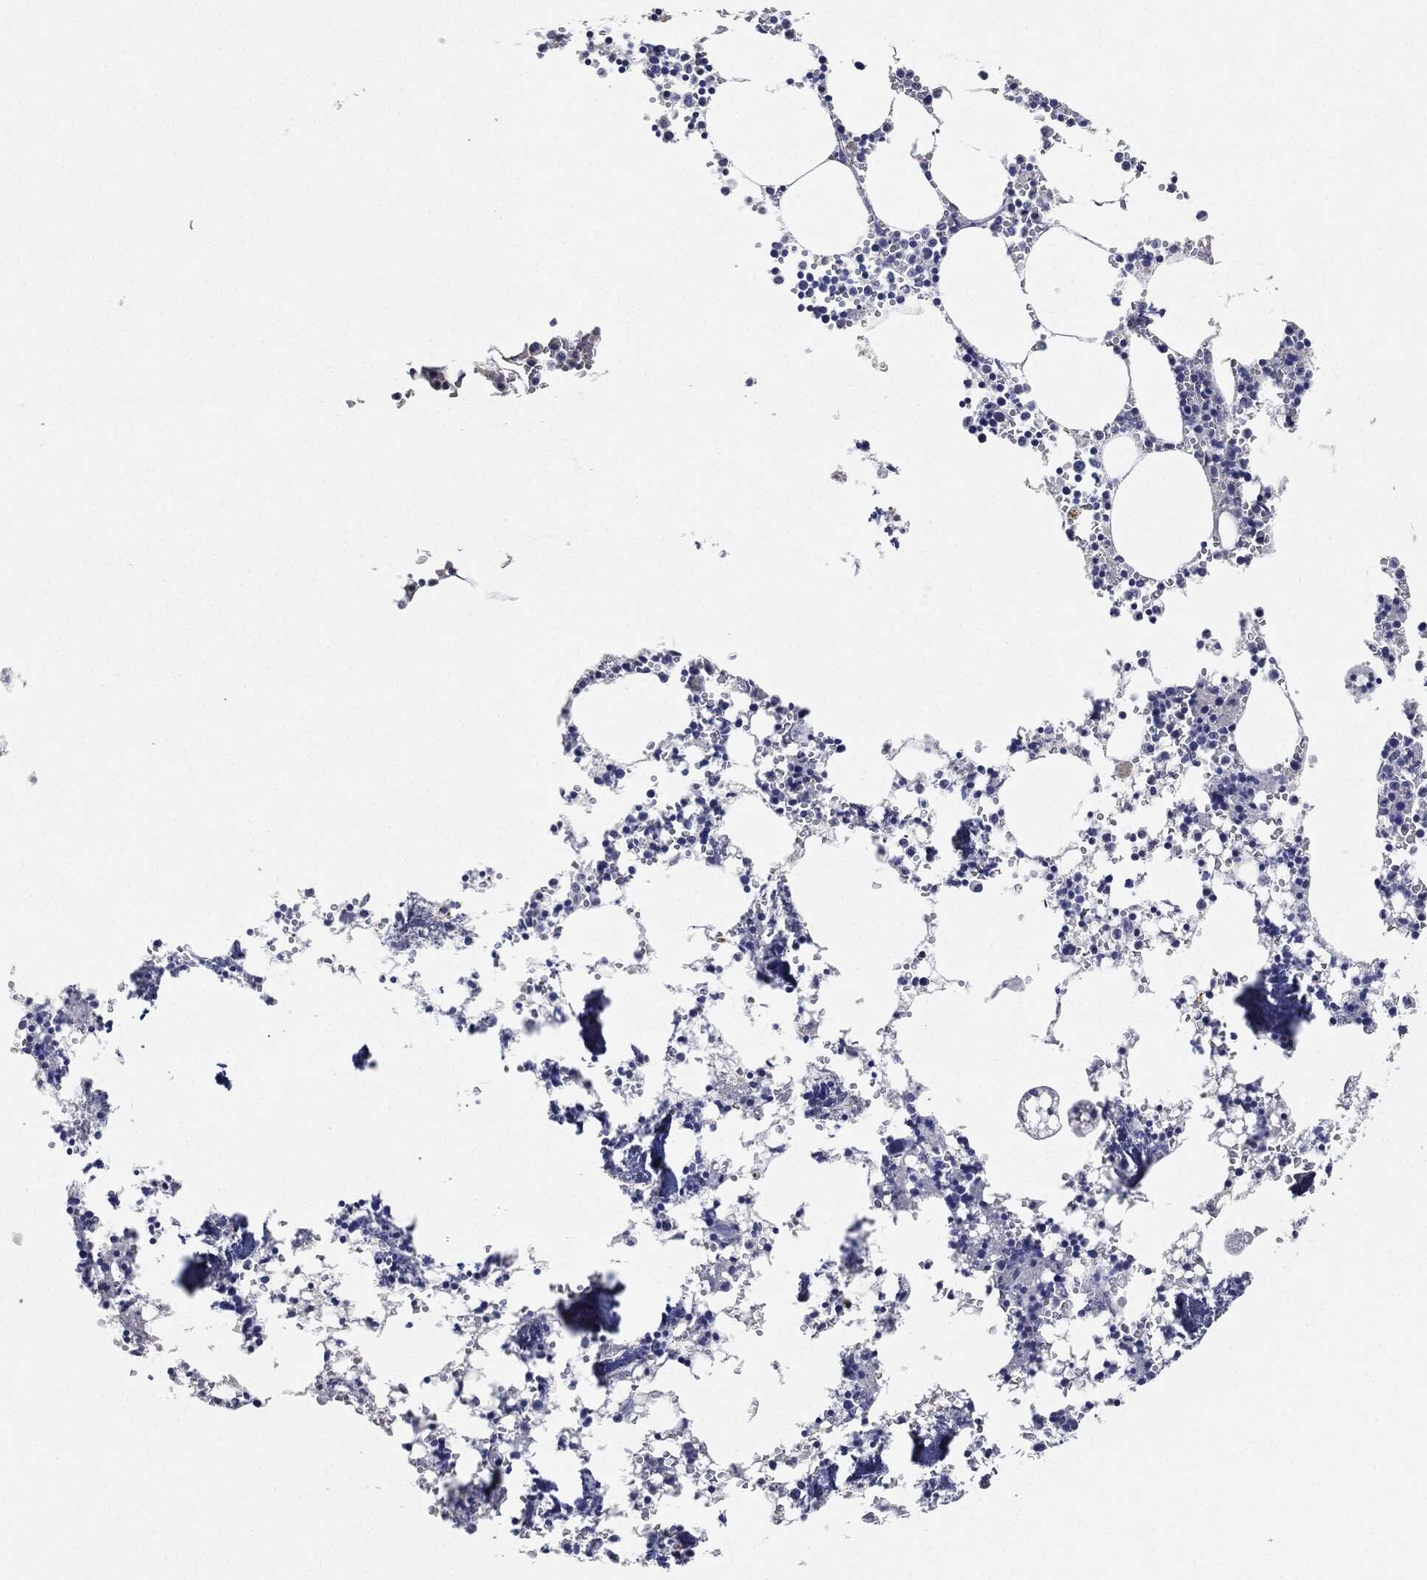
{"staining": {"intensity": "negative", "quantity": "none", "location": "none"}, "tissue": "bone marrow", "cell_type": "Hematopoietic cells", "image_type": "normal", "snomed": [{"axis": "morphology", "description": "Normal tissue, NOS"}, {"axis": "topography", "description": "Bone marrow"}], "caption": "A micrograph of human bone marrow is negative for staining in hematopoietic cells. Nuclei are stained in blue.", "gene": "NTRK1", "patient": {"sex": "female", "age": 64}}